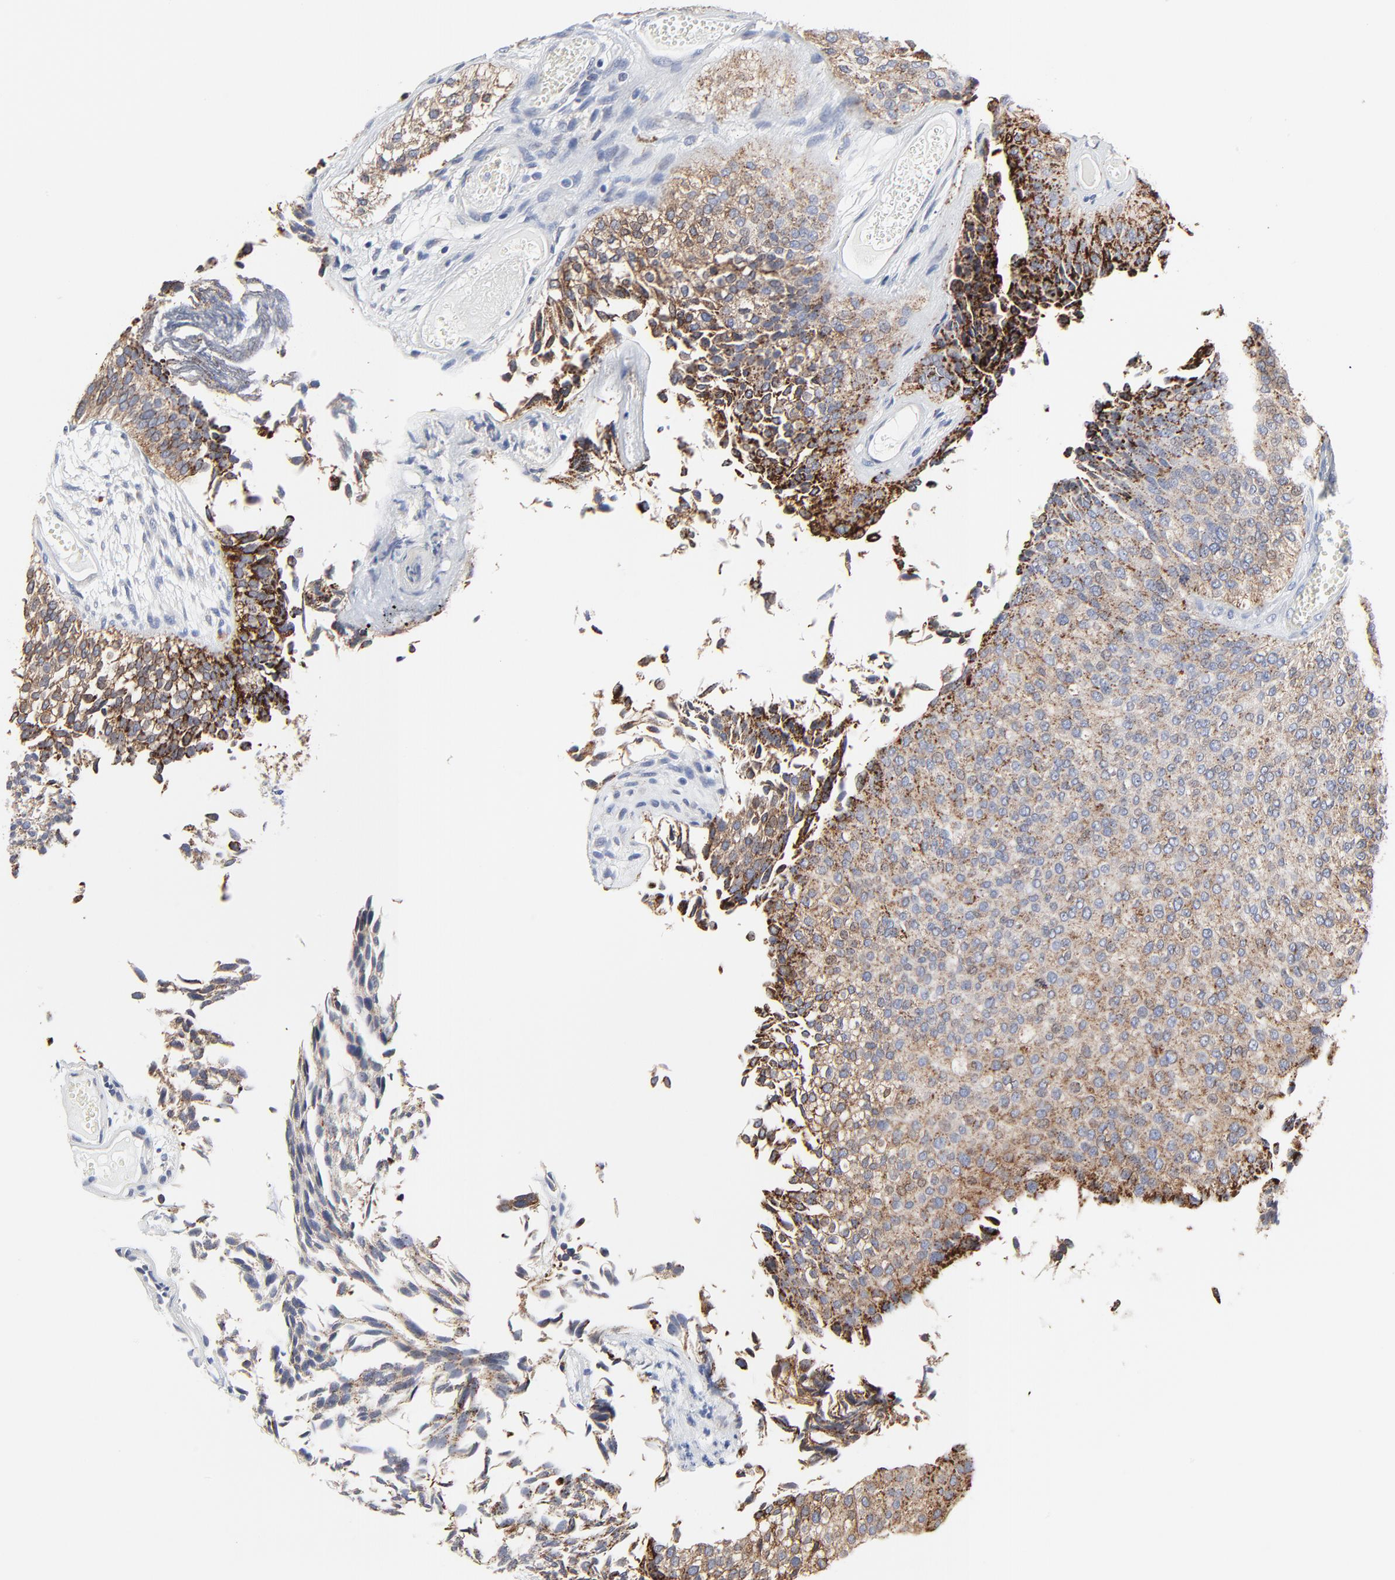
{"staining": {"intensity": "moderate", "quantity": ">75%", "location": "cytoplasmic/membranous"}, "tissue": "urothelial cancer", "cell_type": "Tumor cells", "image_type": "cancer", "snomed": [{"axis": "morphology", "description": "Urothelial carcinoma, Low grade"}, {"axis": "topography", "description": "Urinary bladder"}], "caption": "High-power microscopy captured an immunohistochemistry photomicrograph of low-grade urothelial carcinoma, revealing moderate cytoplasmic/membranous expression in about >75% of tumor cells. (Stains: DAB in brown, nuclei in blue, Microscopy: brightfield microscopy at high magnification).", "gene": "DHRSX", "patient": {"sex": "male", "age": 84}}